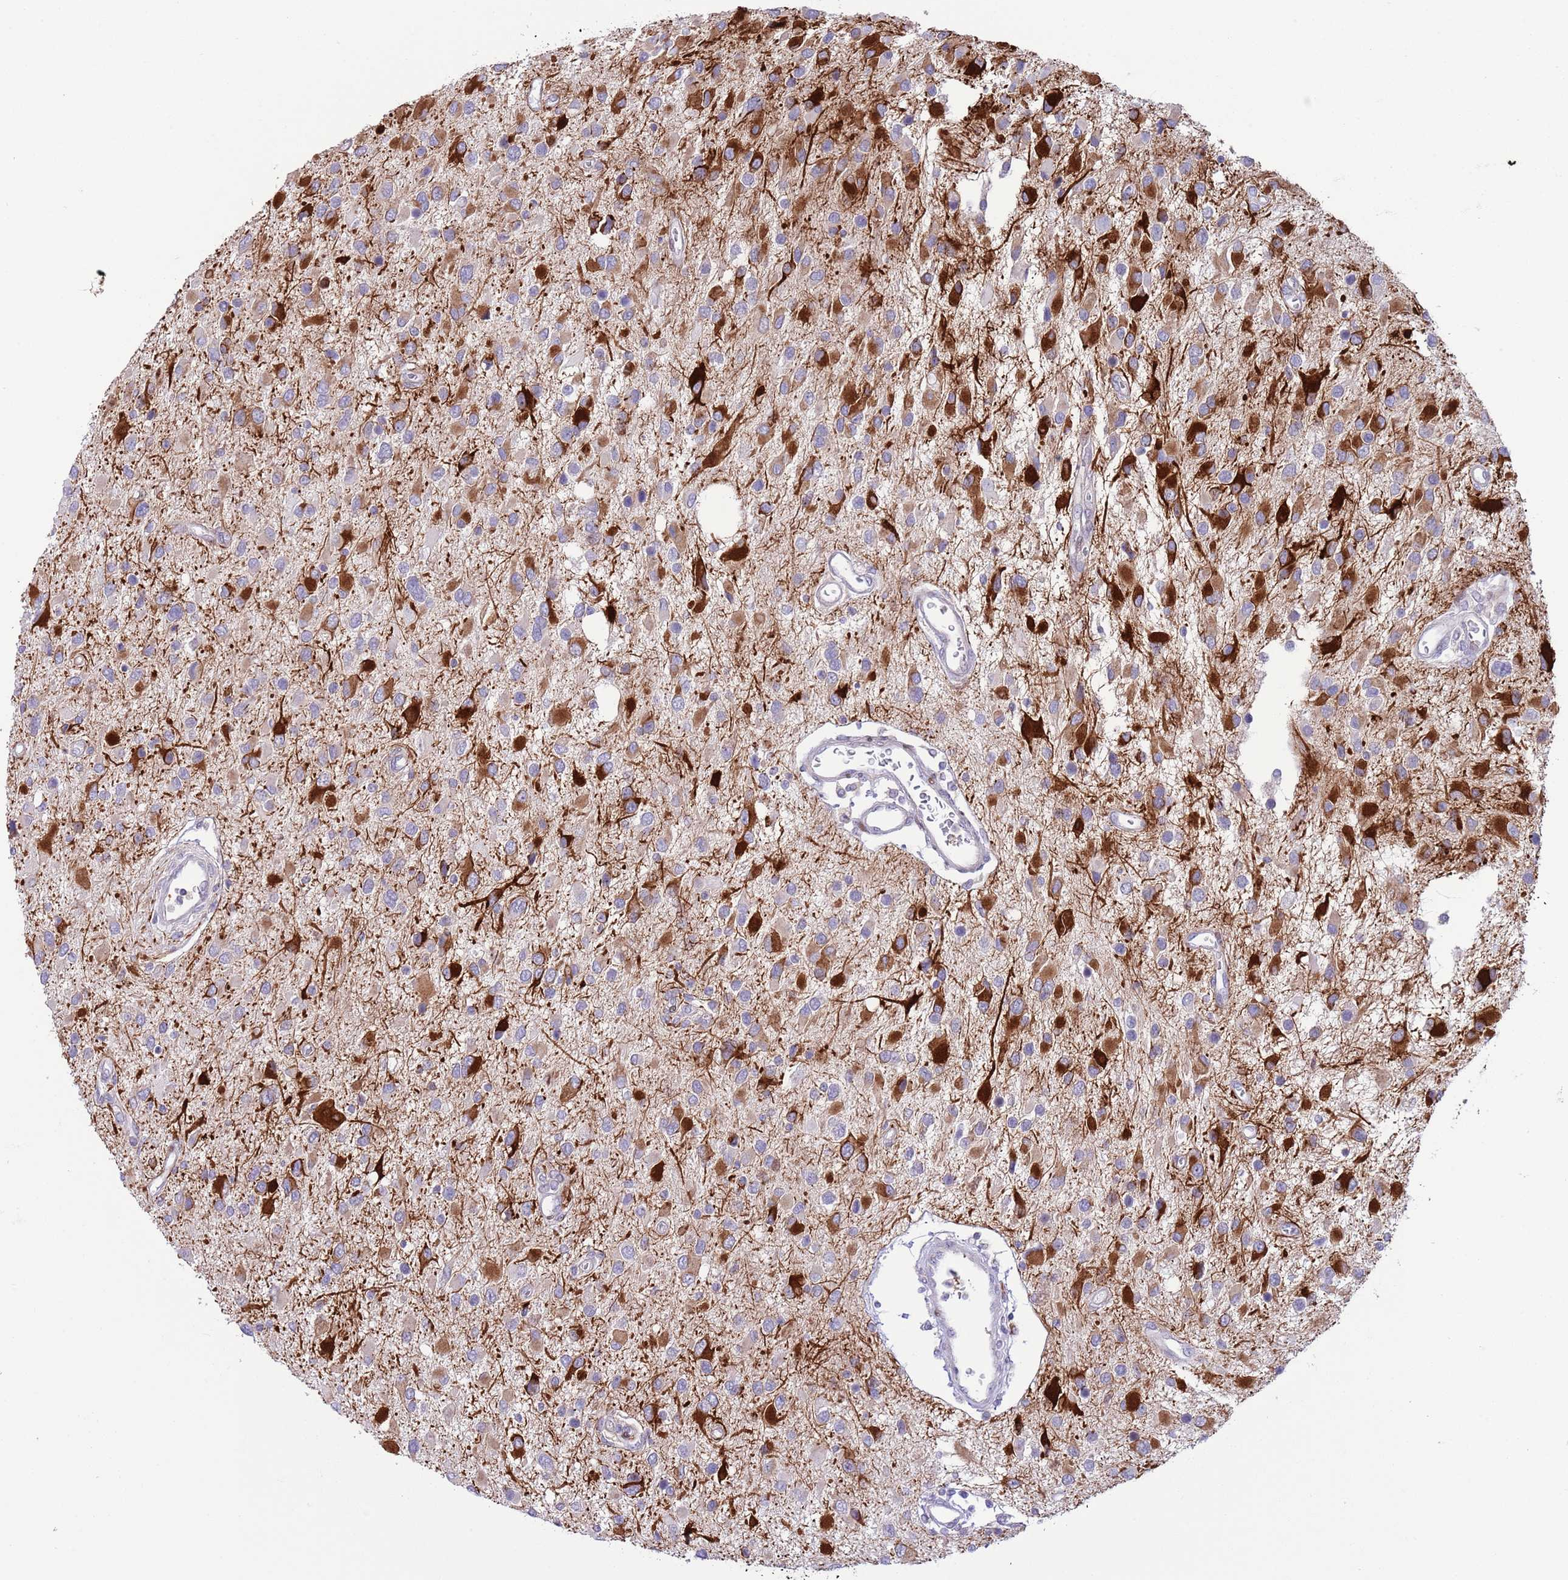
{"staining": {"intensity": "strong", "quantity": "<25%", "location": "cytoplasmic/membranous"}, "tissue": "glioma", "cell_type": "Tumor cells", "image_type": "cancer", "snomed": [{"axis": "morphology", "description": "Glioma, malignant, High grade"}, {"axis": "topography", "description": "Brain"}], "caption": "An image of malignant glioma (high-grade) stained for a protein exhibits strong cytoplasmic/membranous brown staining in tumor cells.", "gene": "ANO8", "patient": {"sex": "male", "age": 53}}